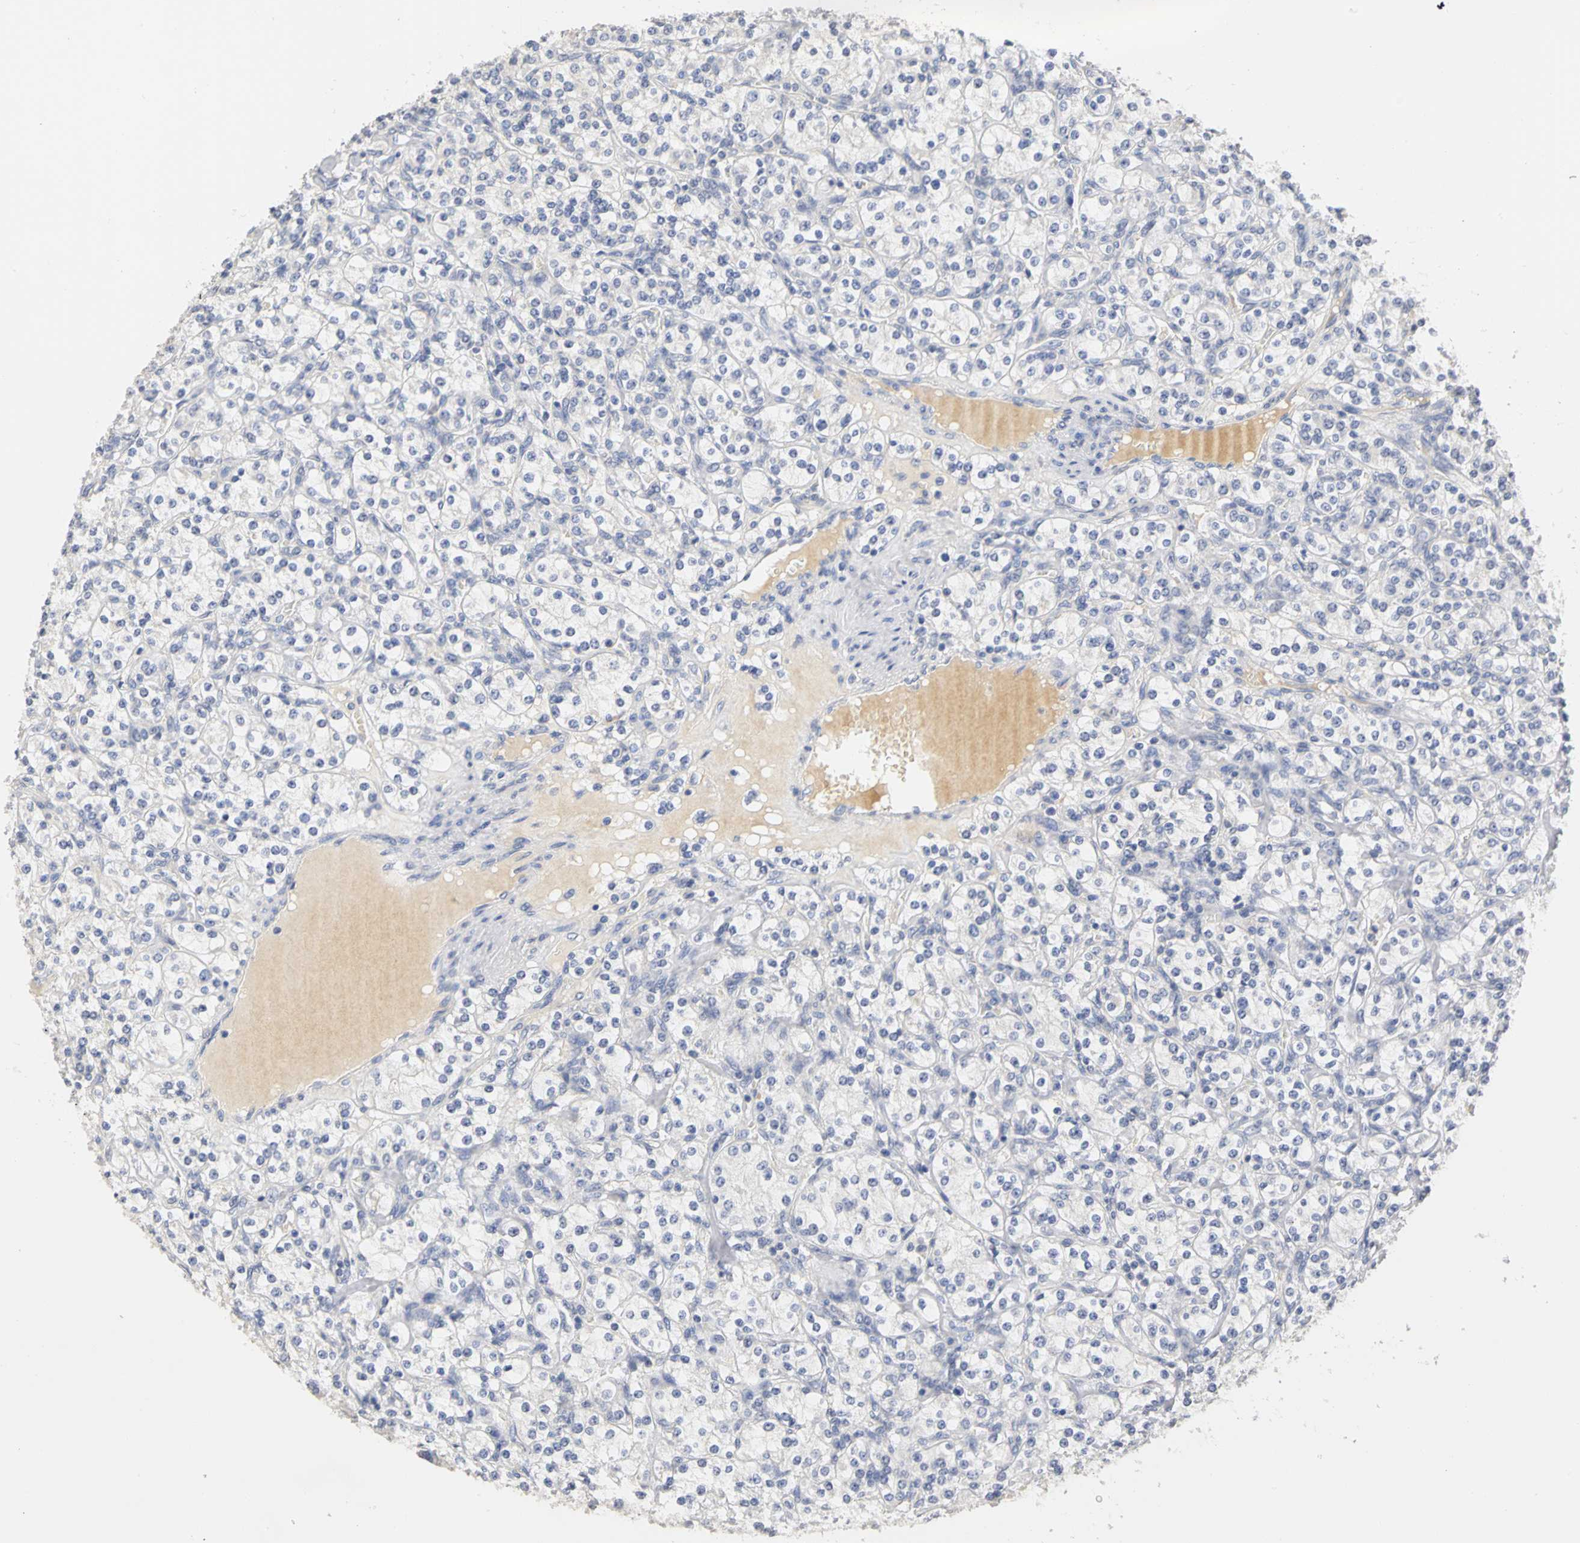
{"staining": {"intensity": "negative", "quantity": "none", "location": "none"}, "tissue": "renal cancer", "cell_type": "Tumor cells", "image_type": "cancer", "snomed": [{"axis": "morphology", "description": "Adenocarcinoma, NOS"}, {"axis": "topography", "description": "Kidney"}], "caption": "Immunohistochemical staining of human adenocarcinoma (renal) shows no significant positivity in tumor cells.", "gene": "PGR", "patient": {"sex": "male", "age": 77}}